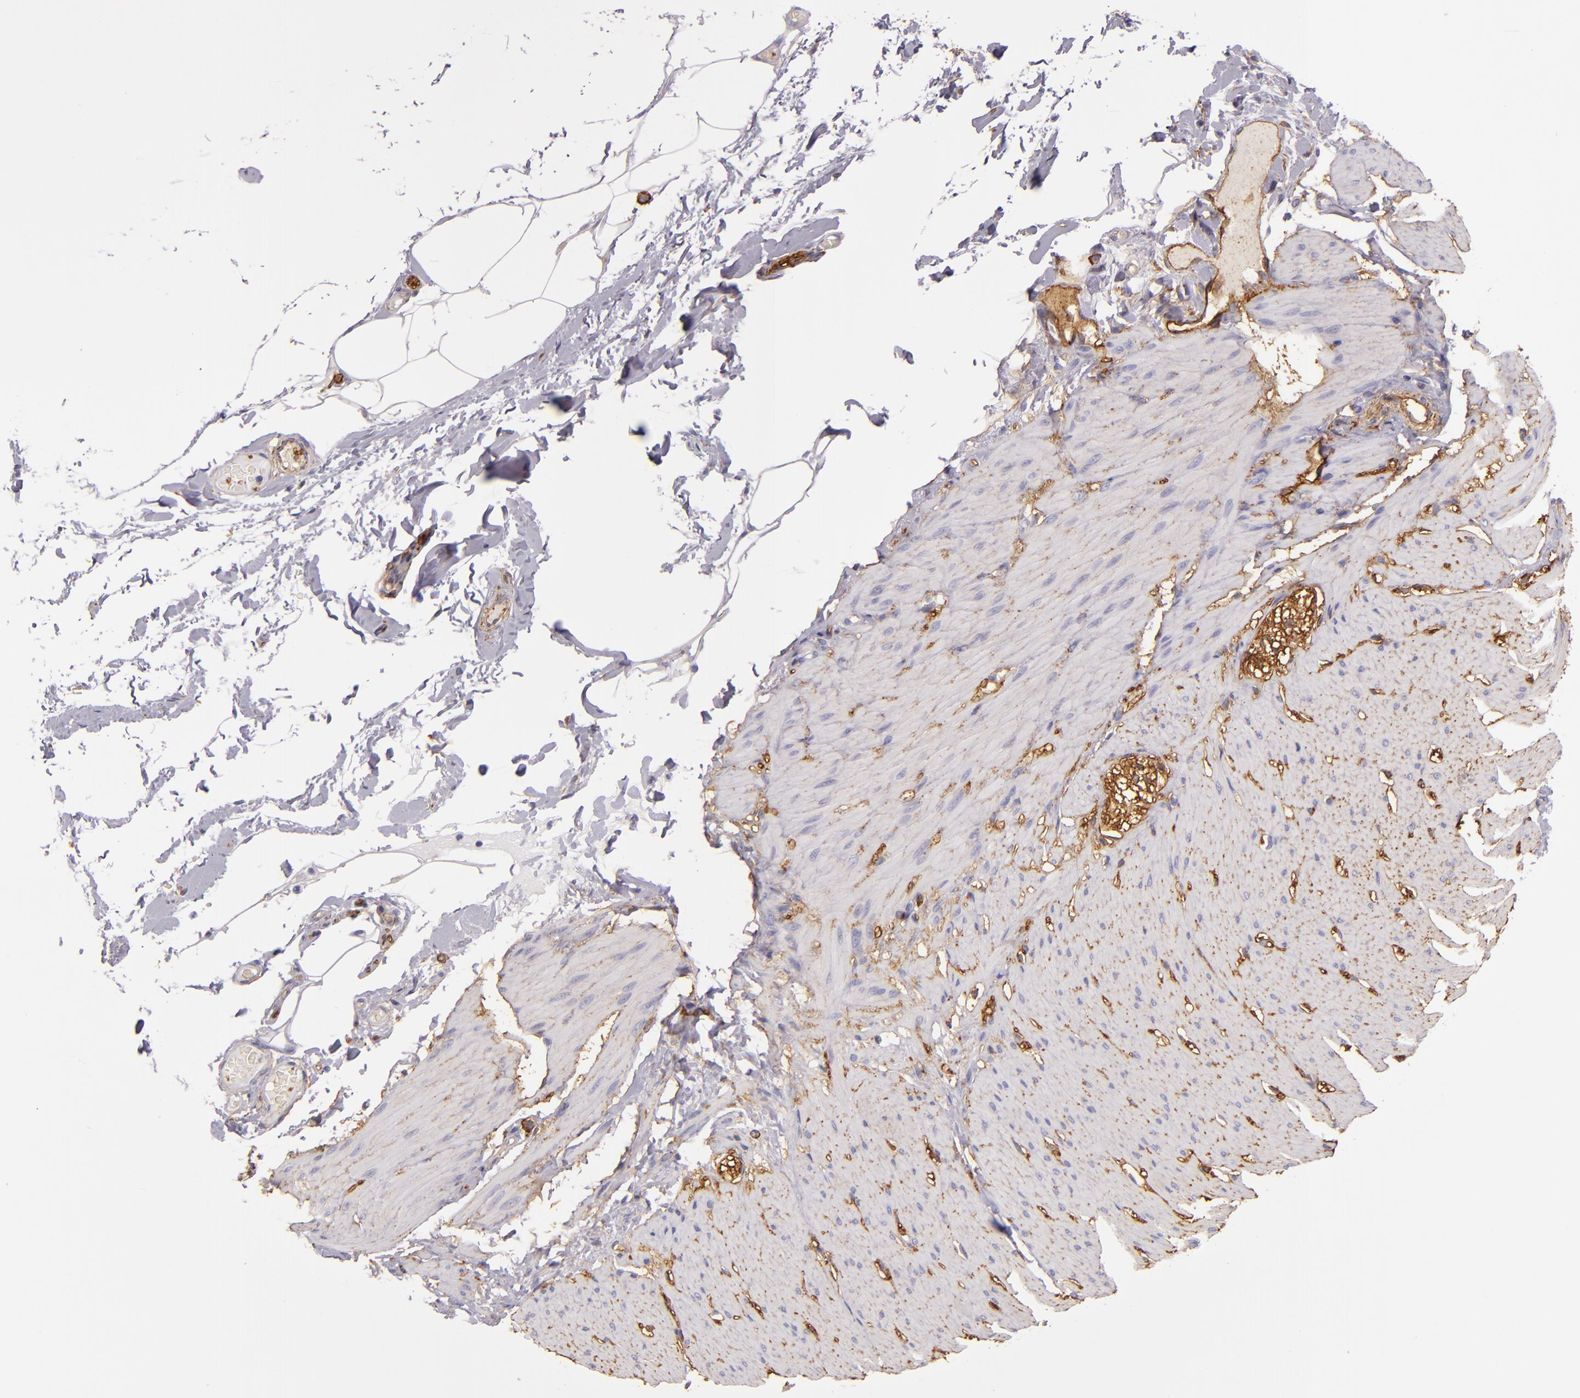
{"staining": {"intensity": "moderate", "quantity": ">75%", "location": "cytoplasmic/membranous"}, "tissue": "smooth muscle", "cell_type": "Smooth muscle cells", "image_type": "normal", "snomed": [{"axis": "morphology", "description": "Normal tissue, NOS"}, {"axis": "topography", "description": "Smooth muscle"}, {"axis": "topography", "description": "Colon"}], "caption": "IHC (DAB) staining of unremarkable smooth muscle exhibits moderate cytoplasmic/membranous protein positivity in about >75% of smooth muscle cells. Immunohistochemistry stains the protein in brown and the nuclei are stained blue.", "gene": "CD9", "patient": {"sex": "male", "age": 67}}